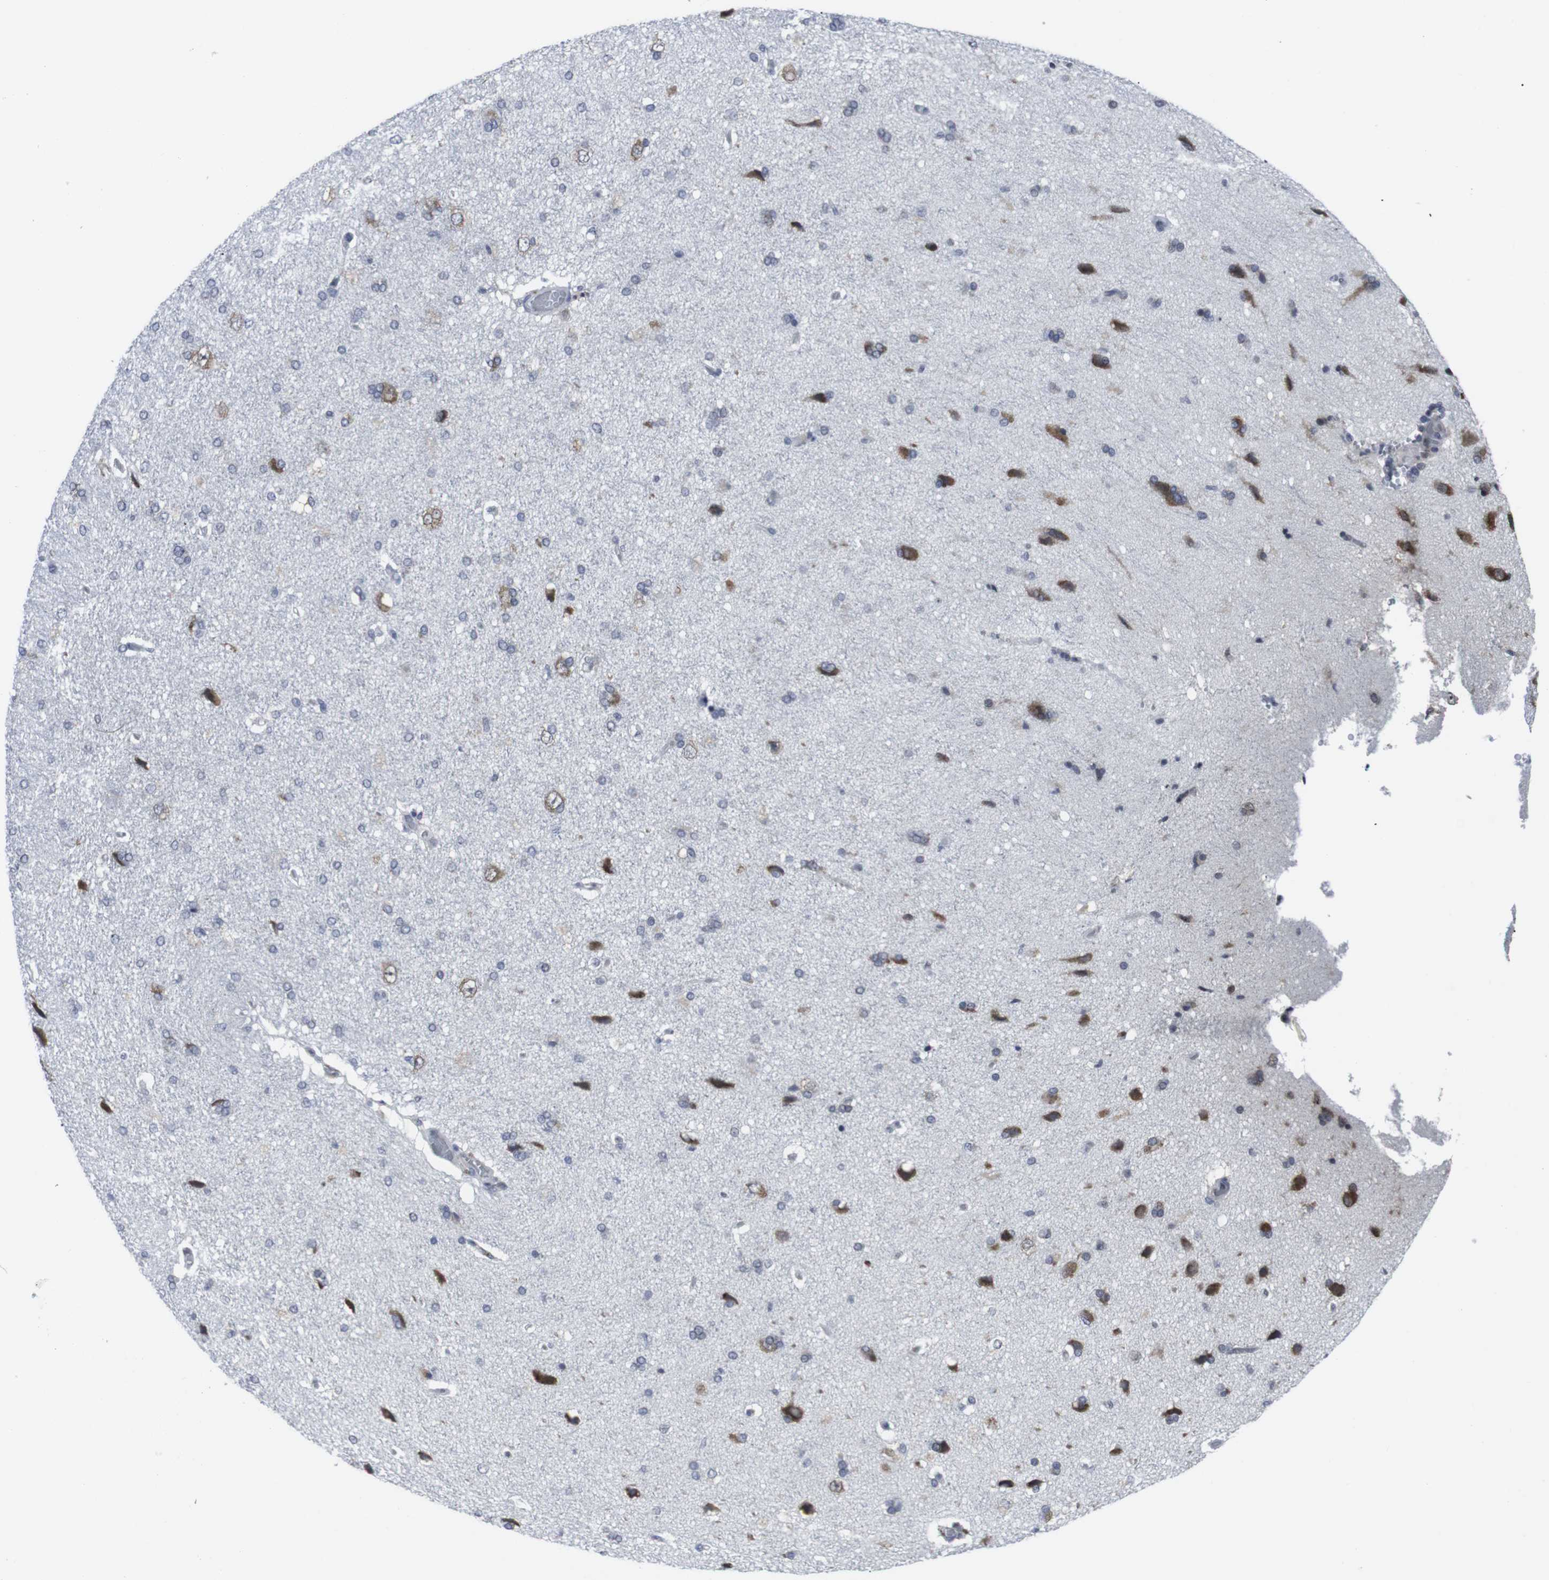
{"staining": {"intensity": "negative", "quantity": "none", "location": "none"}, "tissue": "cerebral cortex", "cell_type": "Endothelial cells", "image_type": "normal", "snomed": [{"axis": "morphology", "description": "Normal tissue, NOS"}, {"axis": "topography", "description": "Cerebral cortex"}], "caption": "This is a histopathology image of immunohistochemistry (IHC) staining of normal cerebral cortex, which shows no positivity in endothelial cells. The staining was performed using DAB to visualize the protein expression in brown, while the nuclei were stained in blue with hematoxylin (Magnification: 20x).", "gene": "GEMIN2", "patient": {"sex": "male", "age": 62}}